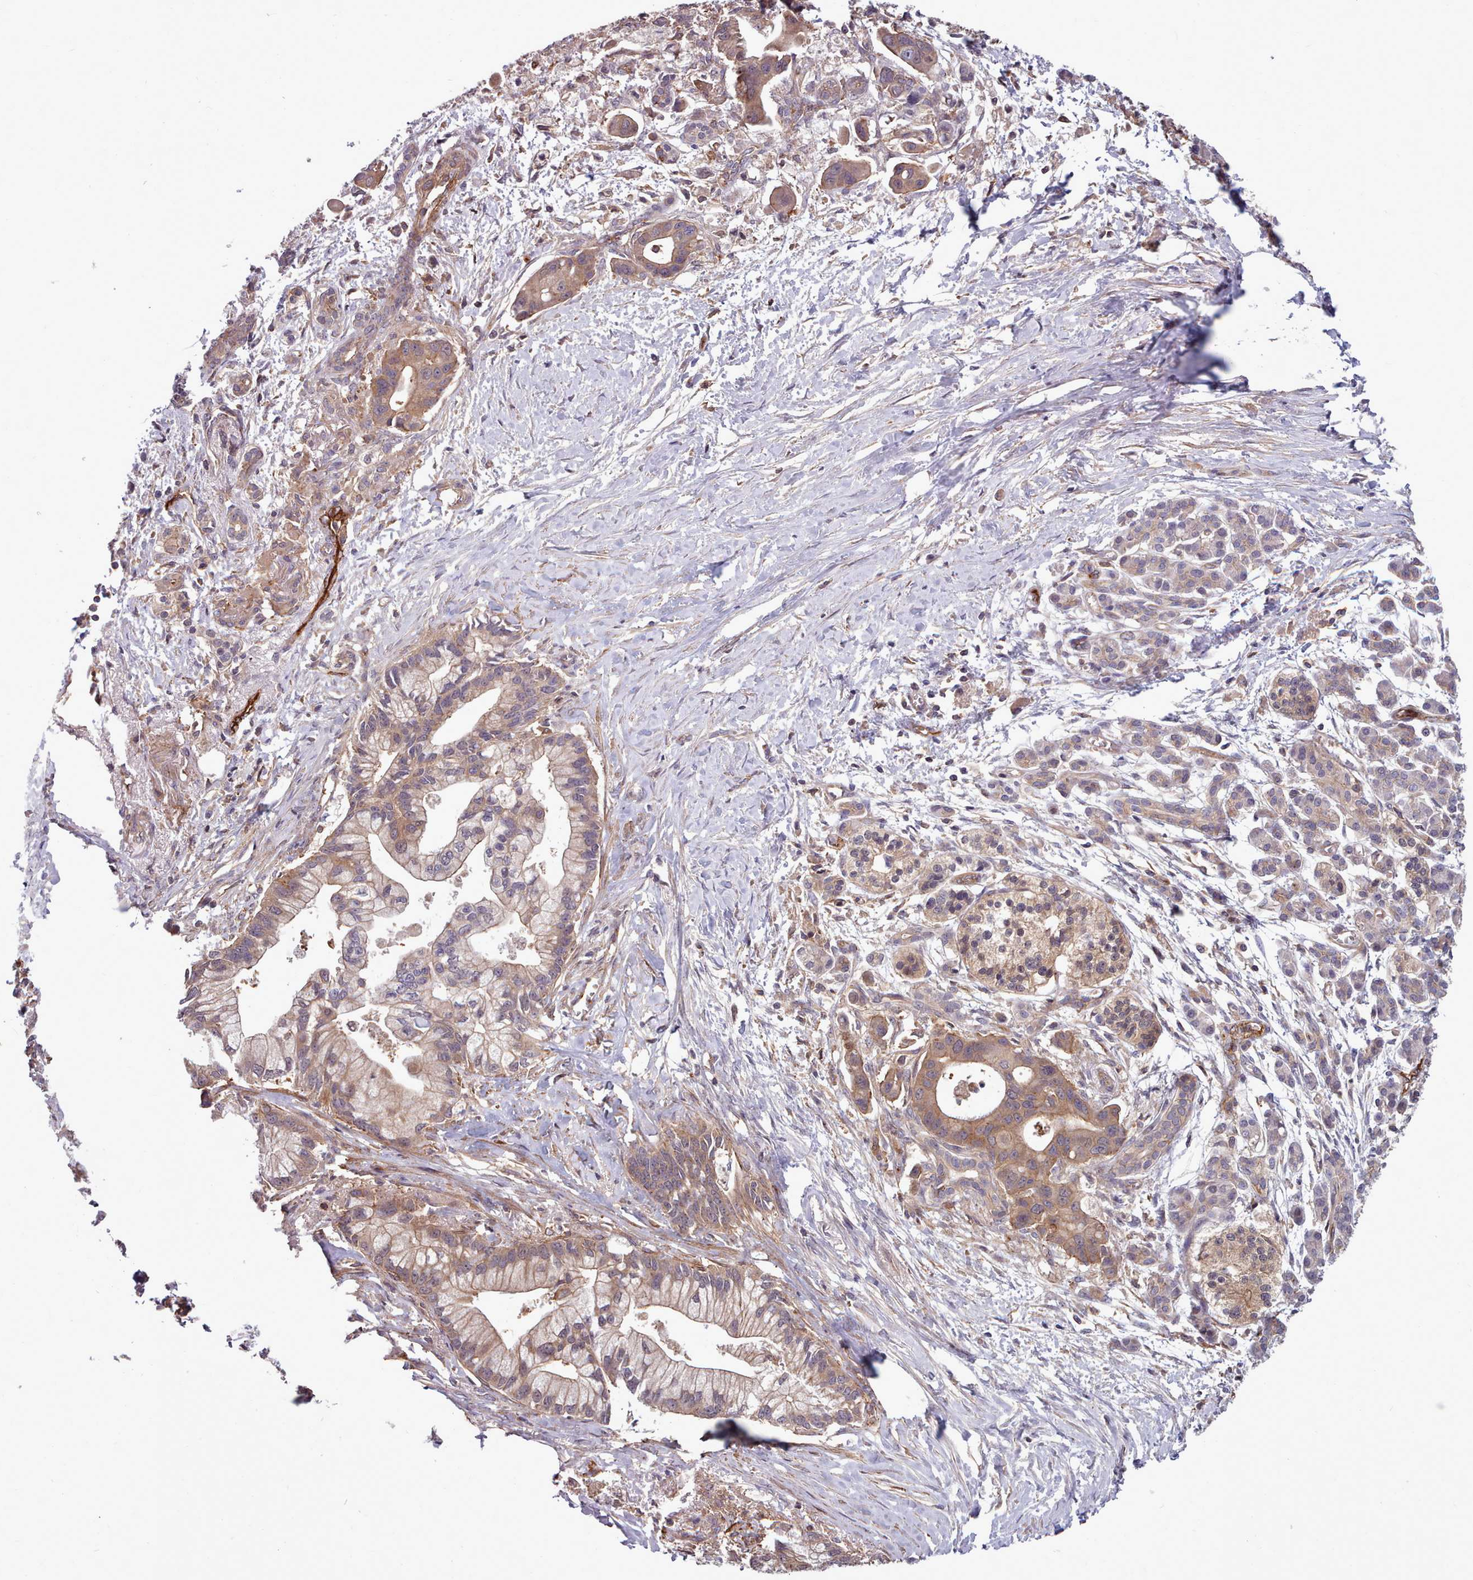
{"staining": {"intensity": "moderate", "quantity": ">75%", "location": "cytoplasmic/membranous"}, "tissue": "pancreatic cancer", "cell_type": "Tumor cells", "image_type": "cancer", "snomed": [{"axis": "morphology", "description": "Adenocarcinoma, NOS"}, {"axis": "topography", "description": "Pancreas"}], "caption": "High-magnification brightfield microscopy of adenocarcinoma (pancreatic) stained with DAB (brown) and counterstained with hematoxylin (blue). tumor cells exhibit moderate cytoplasmic/membranous staining is identified in approximately>75% of cells.", "gene": "STUB1", "patient": {"sex": "male", "age": 68}}